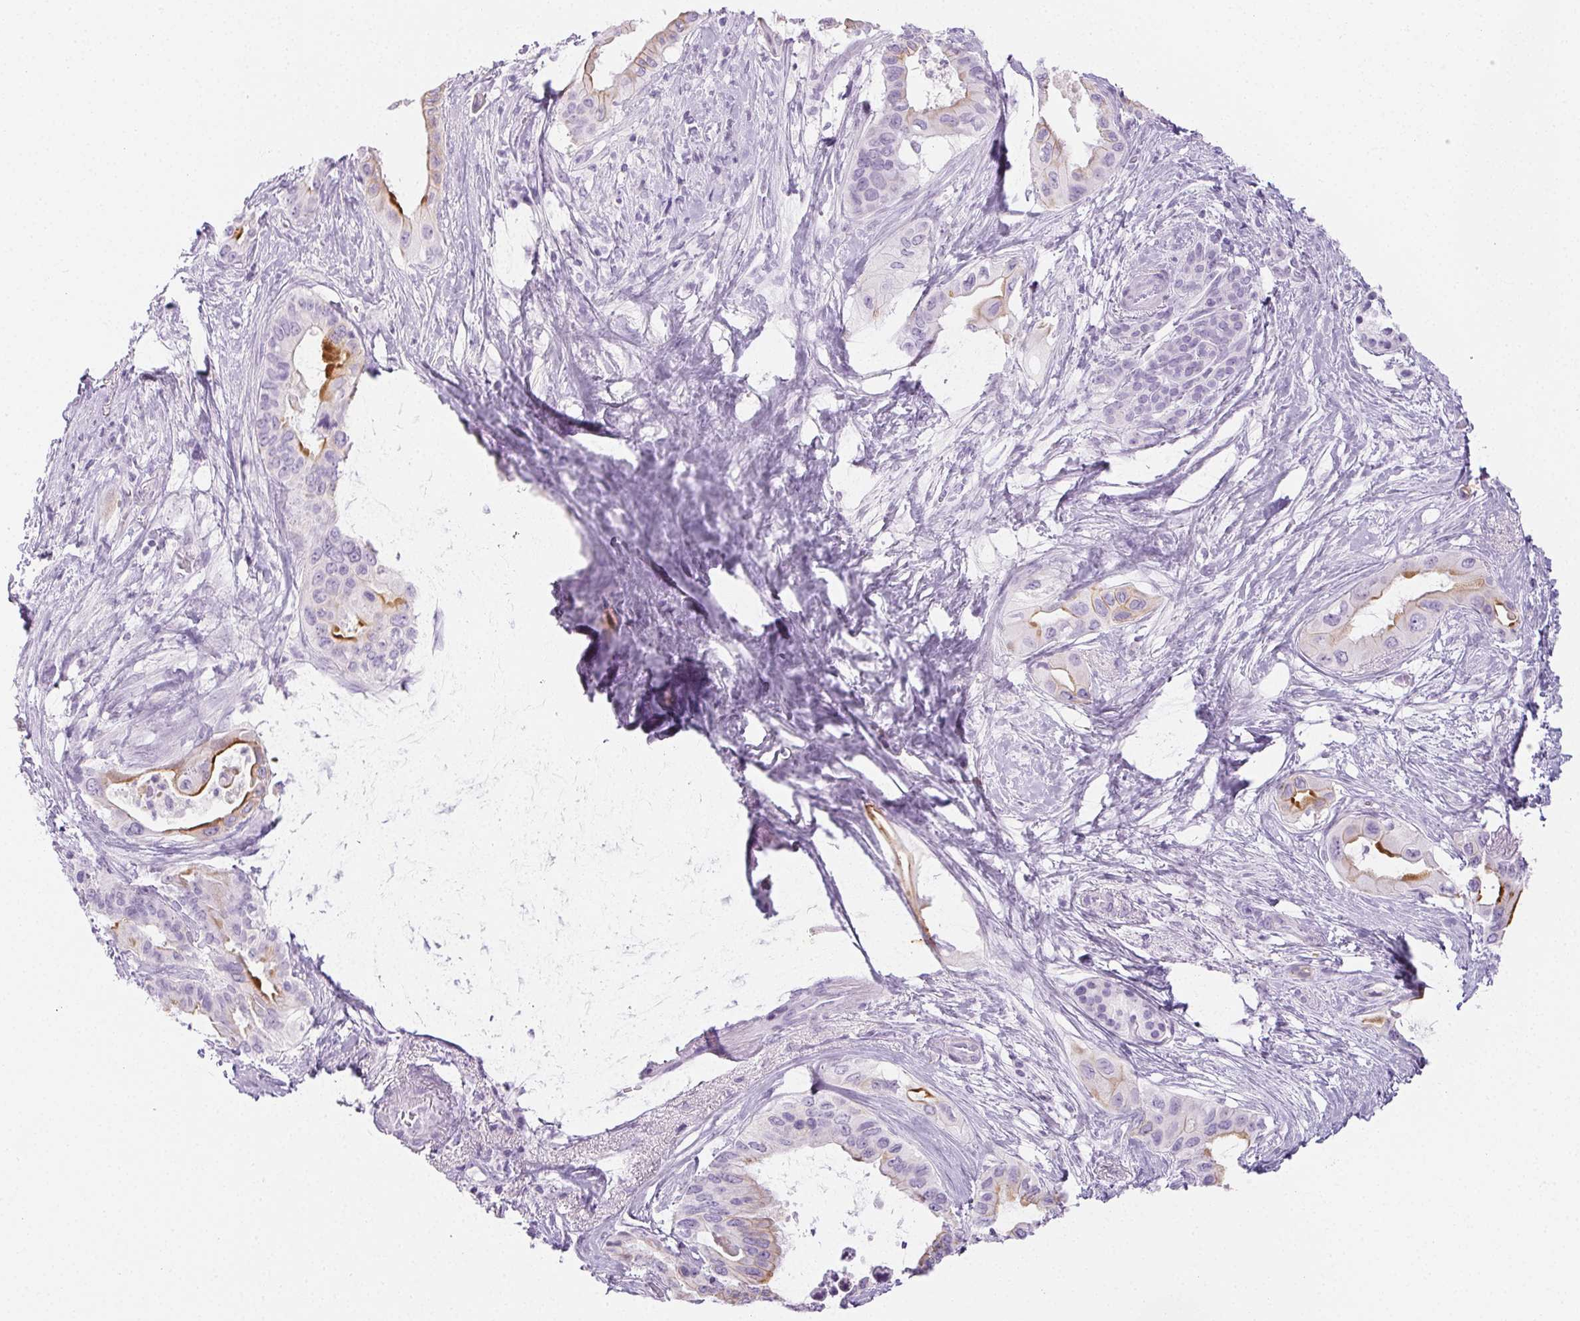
{"staining": {"intensity": "moderate", "quantity": "<25%", "location": "cytoplasmic/membranous"}, "tissue": "pancreatic cancer", "cell_type": "Tumor cells", "image_type": "cancer", "snomed": [{"axis": "morphology", "description": "Adenocarcinoma, NOS"}, {"axis": "topography", "description": "Pancreas"}], "caption": "Approximately <25% of tumor cells in pancreatic cancer demonstrate moderate cytoplasmic/membranous protein staining as visualized by brown immunohistochemical staining.", "gene": "PI3", "patient": {"sex": "female", "age": 77}}